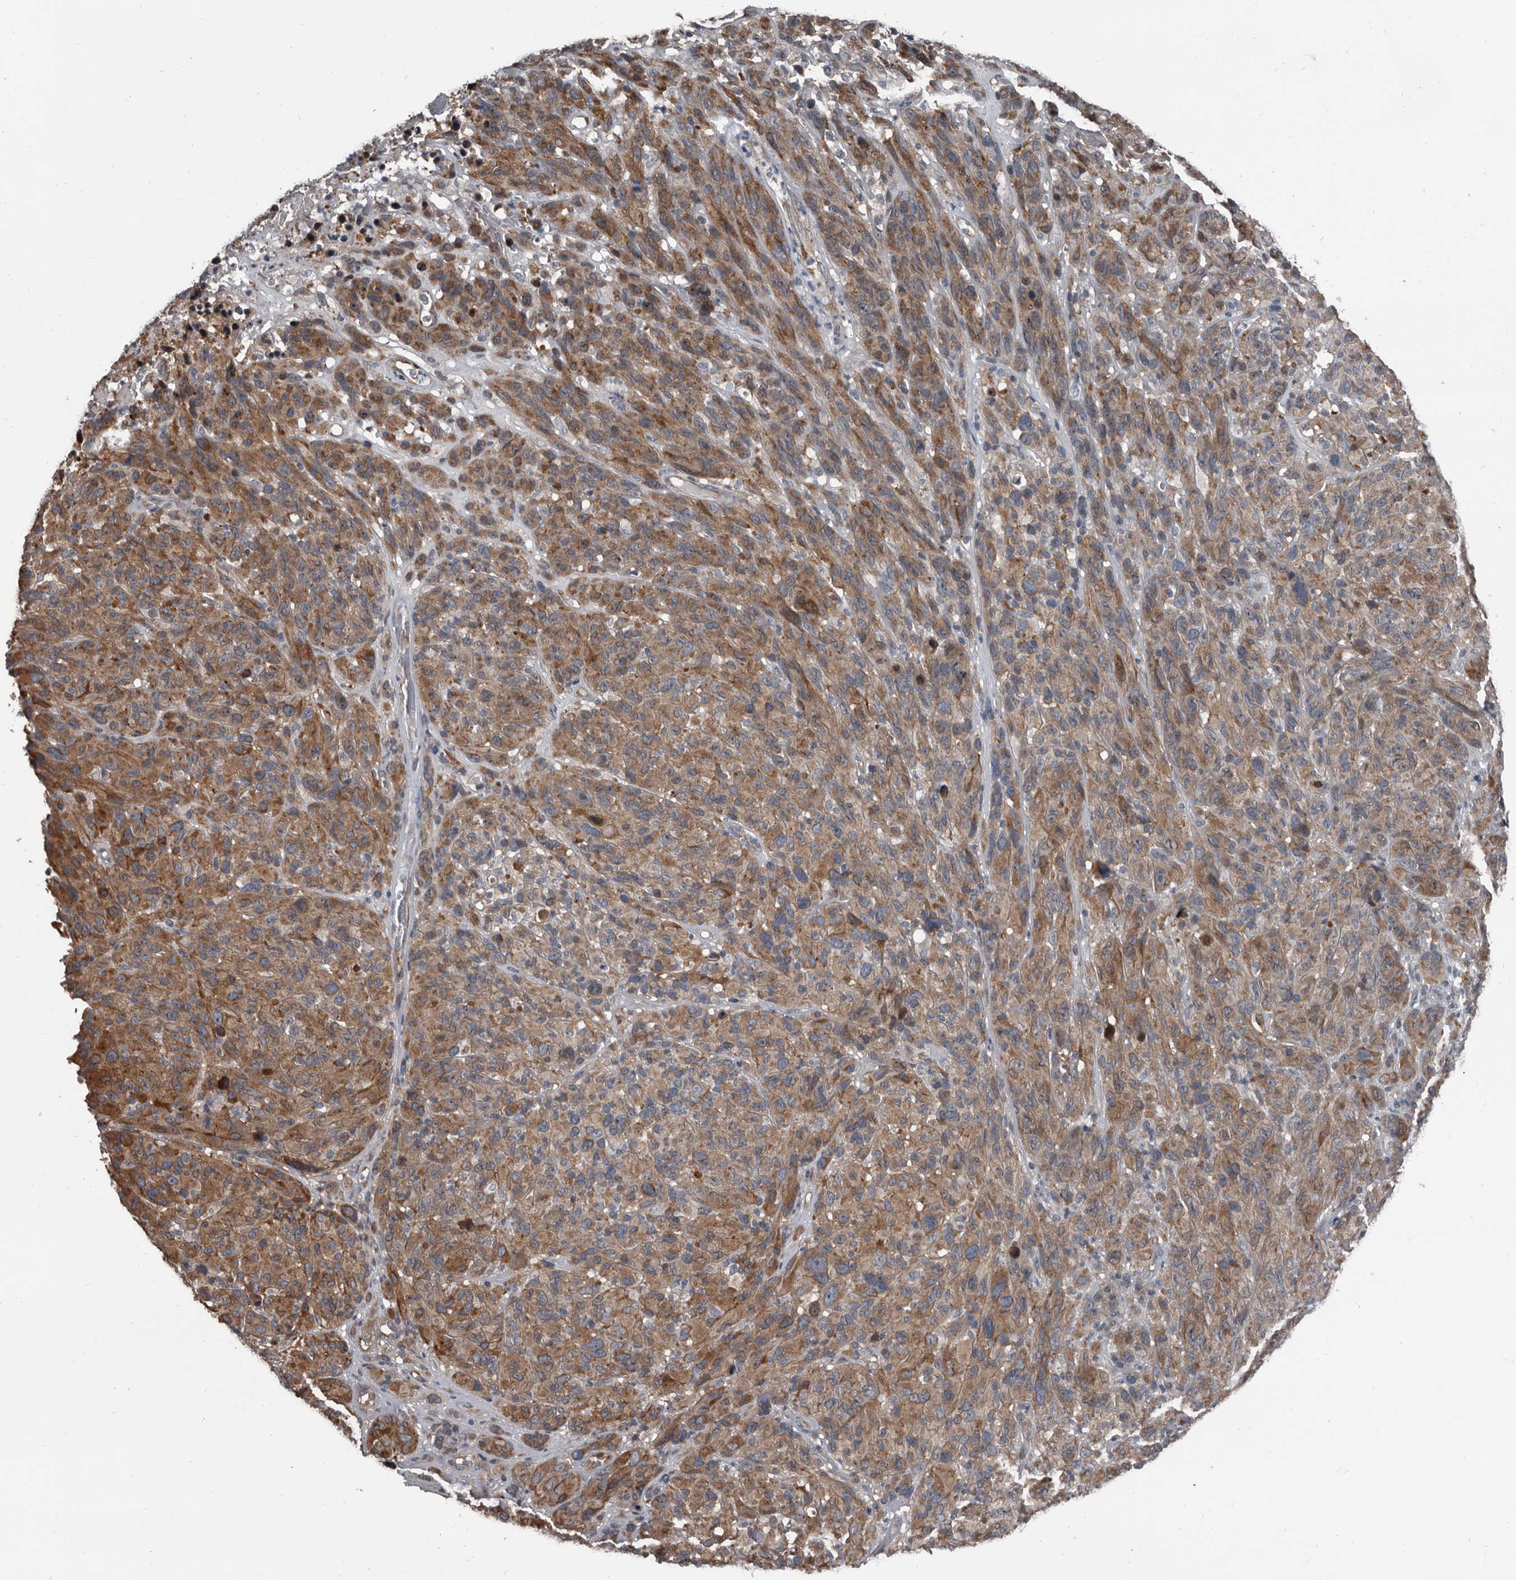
{"staining": {"intensity": "moderate", "quantity": ">75%", "location": "cytoplasmic/membranous"}, "tissue": "melanoma", "cell_type": "Tumor cells", "image_type": "cancer", "snomed": [{"axis": "morphology", "description": "Malignant melanoma, NOS"}, {"axis": "topography", "description": "Skin of head"}], "caption": "Melanoma stained for a protein (brown) demonstrates moderate cytoplasmic/membranous positive positivity in approximately >75% of tumor cells.", "gene": "DHPS", "patient": {"sex": "male", "age": 96}}